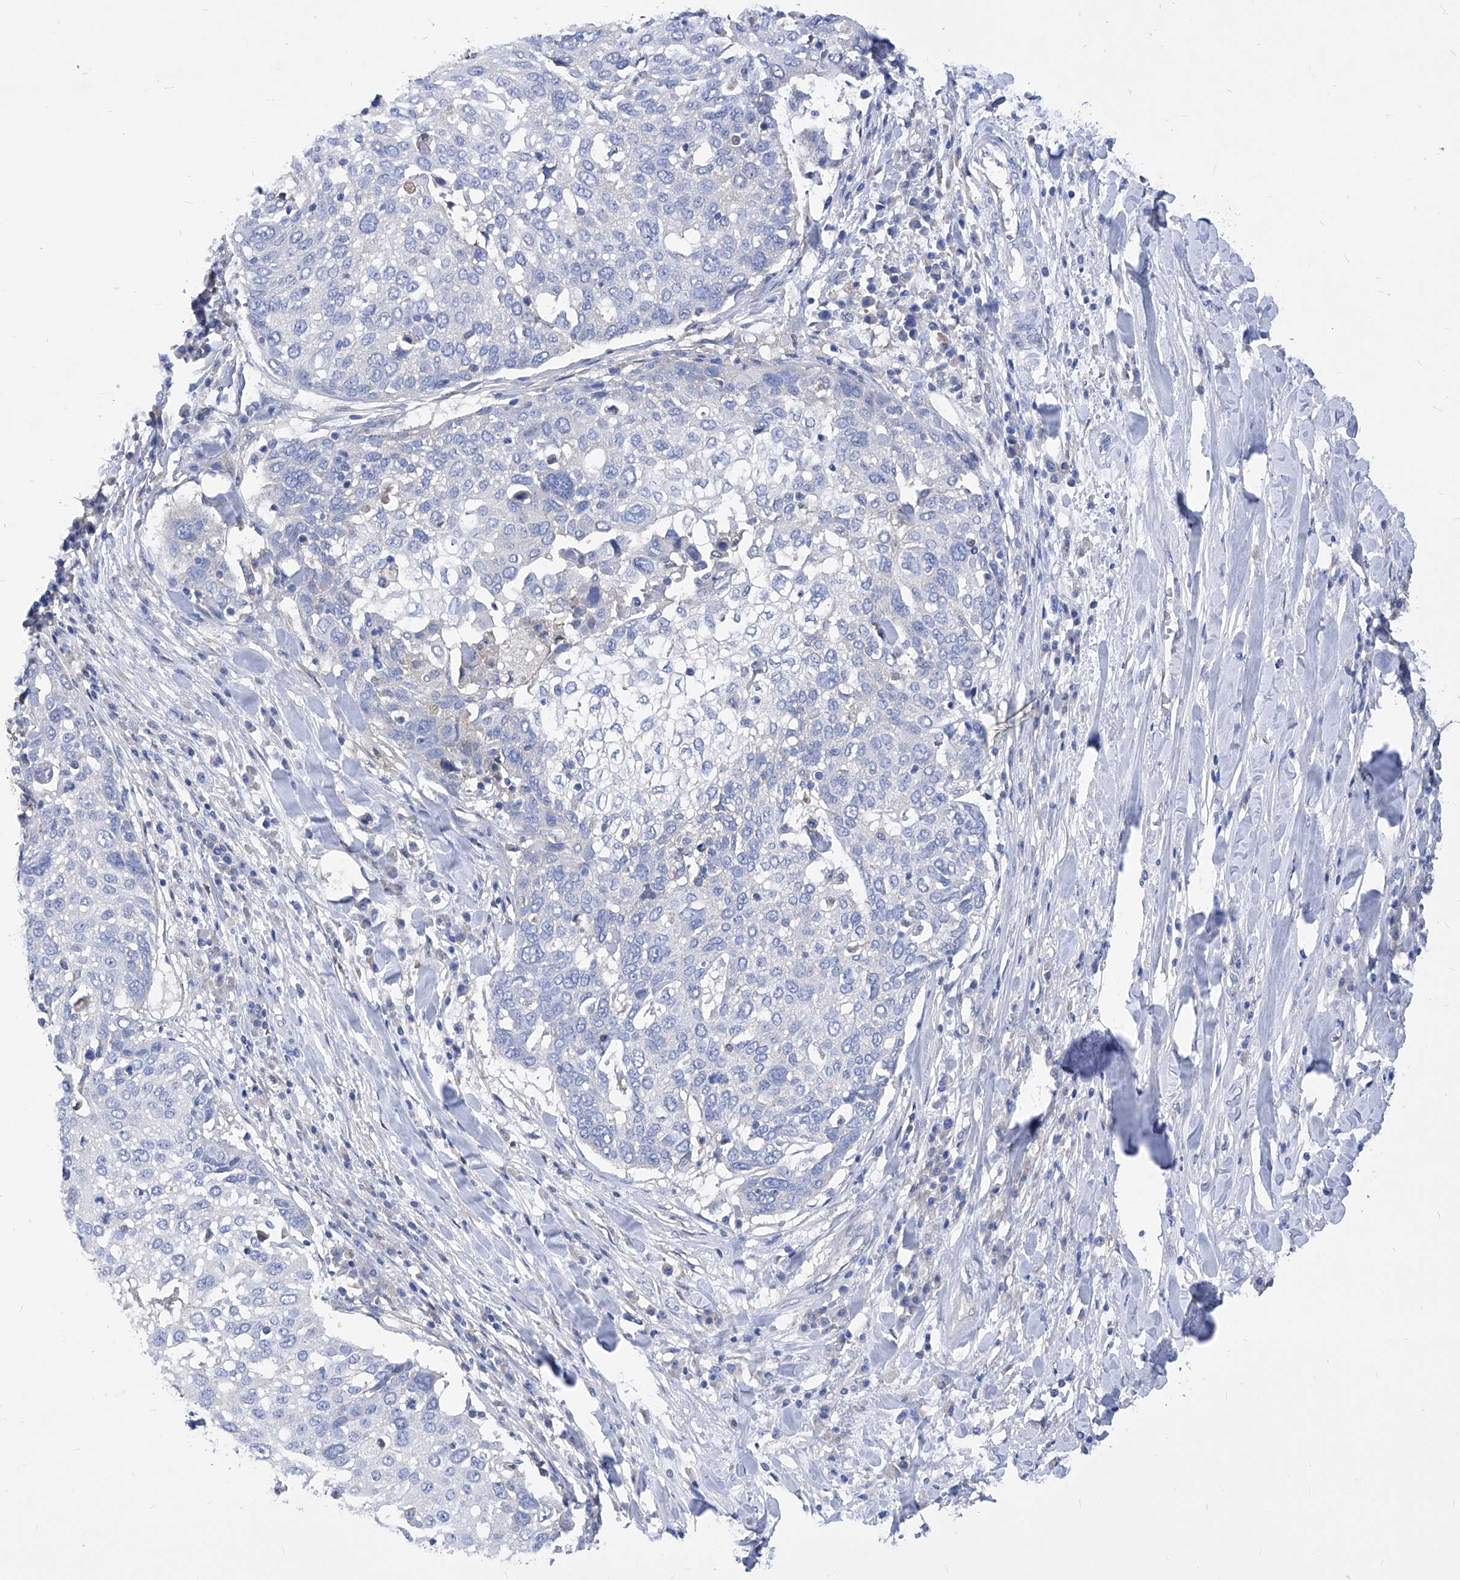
{"staining": {"intensity": "negative", "quantity": "none", "location": "none"}, "tissue": "lung cancer", "cell_type": "Tumor cells", "image_type": "cancer", "snomed": [{"axis": "morphology", "description": "Squamous cell carcinoma, NOS"}, {"axis": "topography", "description": "Lung"}], "caption": "Immunohistochemical staining of lung squamous cell carcinoma exhibits no significant expression in tumor cells. (DAB (3,3'-diaminobenzidine) IHC with hematoxylin counter stain).", "gene": "XPNPEP1", "patient": {"sex": "male", "age": 65}}